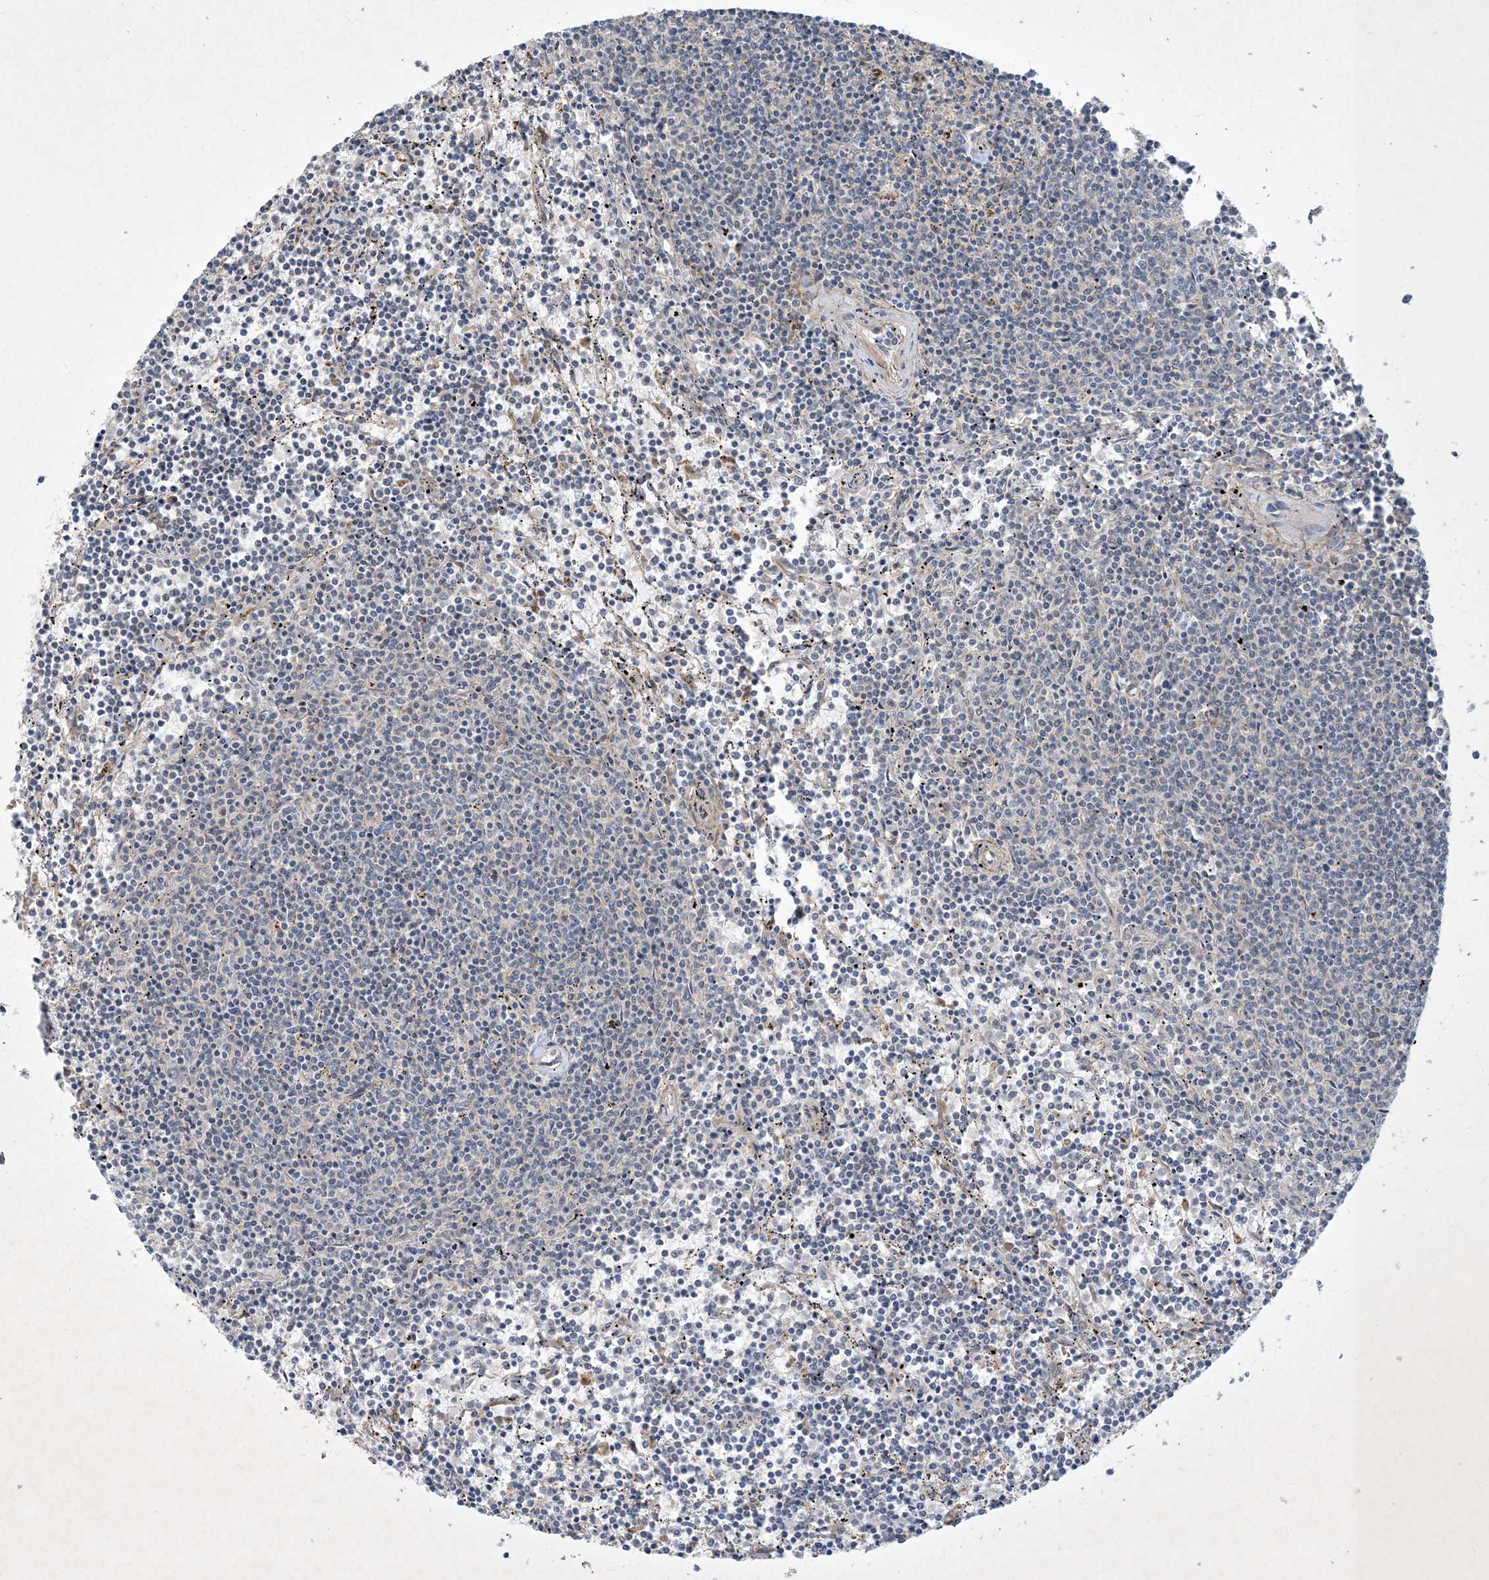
{"staining": {"intensity": "negative", "quantity": "none", "location": "none"}, "tissue": "lymphoma", "cell_type": "Tumor cells", "image_type": "cancer", "snomed": [{"axis": "morphology", "description": "Malignant lymphoma, non-Hodgkin's type, Low grade"}, {"axis": "topography", "description": "Spleen"}], "caption": "High magnification brightfield microscopy of lymphoma stained with DAB (brown) and counterstained with hematoxylin (blue): tumor cells show no significant staining. Brightfield microscopy of immunohistochemistry stained with DAB (brown) and hematoxylin (blue), captured at high magnification.", "gene": "MRPS18A", "patient": {"sex": "female", "age": 50}}